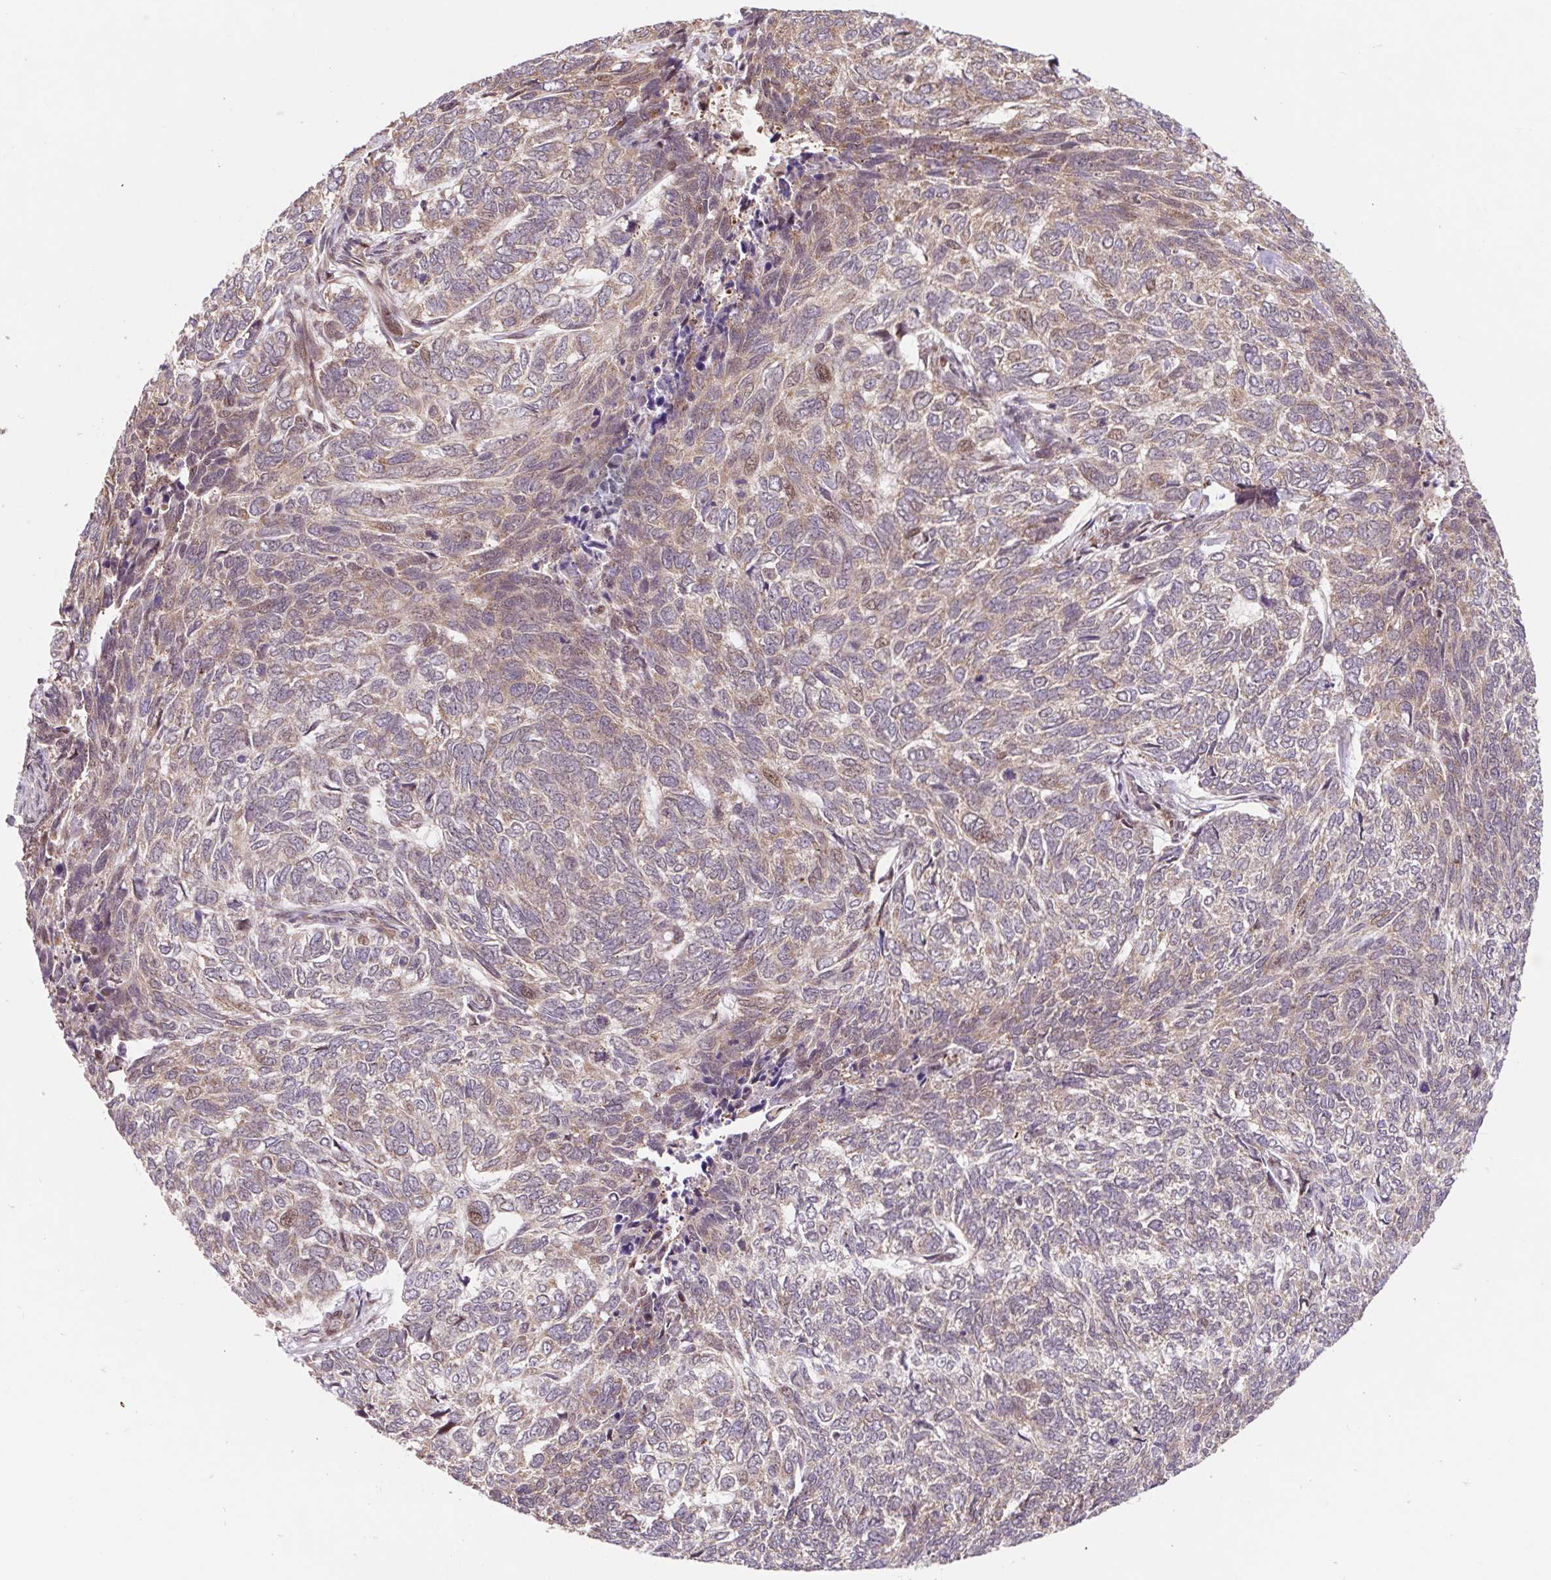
{"staining": {"intensity": "weak", "quantity": "25%-75%", "location": "cytoplasmic/membranous,nuclear"}, "tissue": "skin cancer", "cell_type": "Tumor cells", "image_type": "cancer", "snomed": [{"axis": "morphology", "description": "Basal cell carcinoma"}, {"axis": "topography", "description": "Skin"}], "caption": "Tumor cells exhibit low levels of weak cytoplasmic/membranous and nuclear positivity in about 25%-75% of cells in human skin basal cell carcinoma.", "gene": "HFE", "patient": {"sex": "female", "age": 65}}